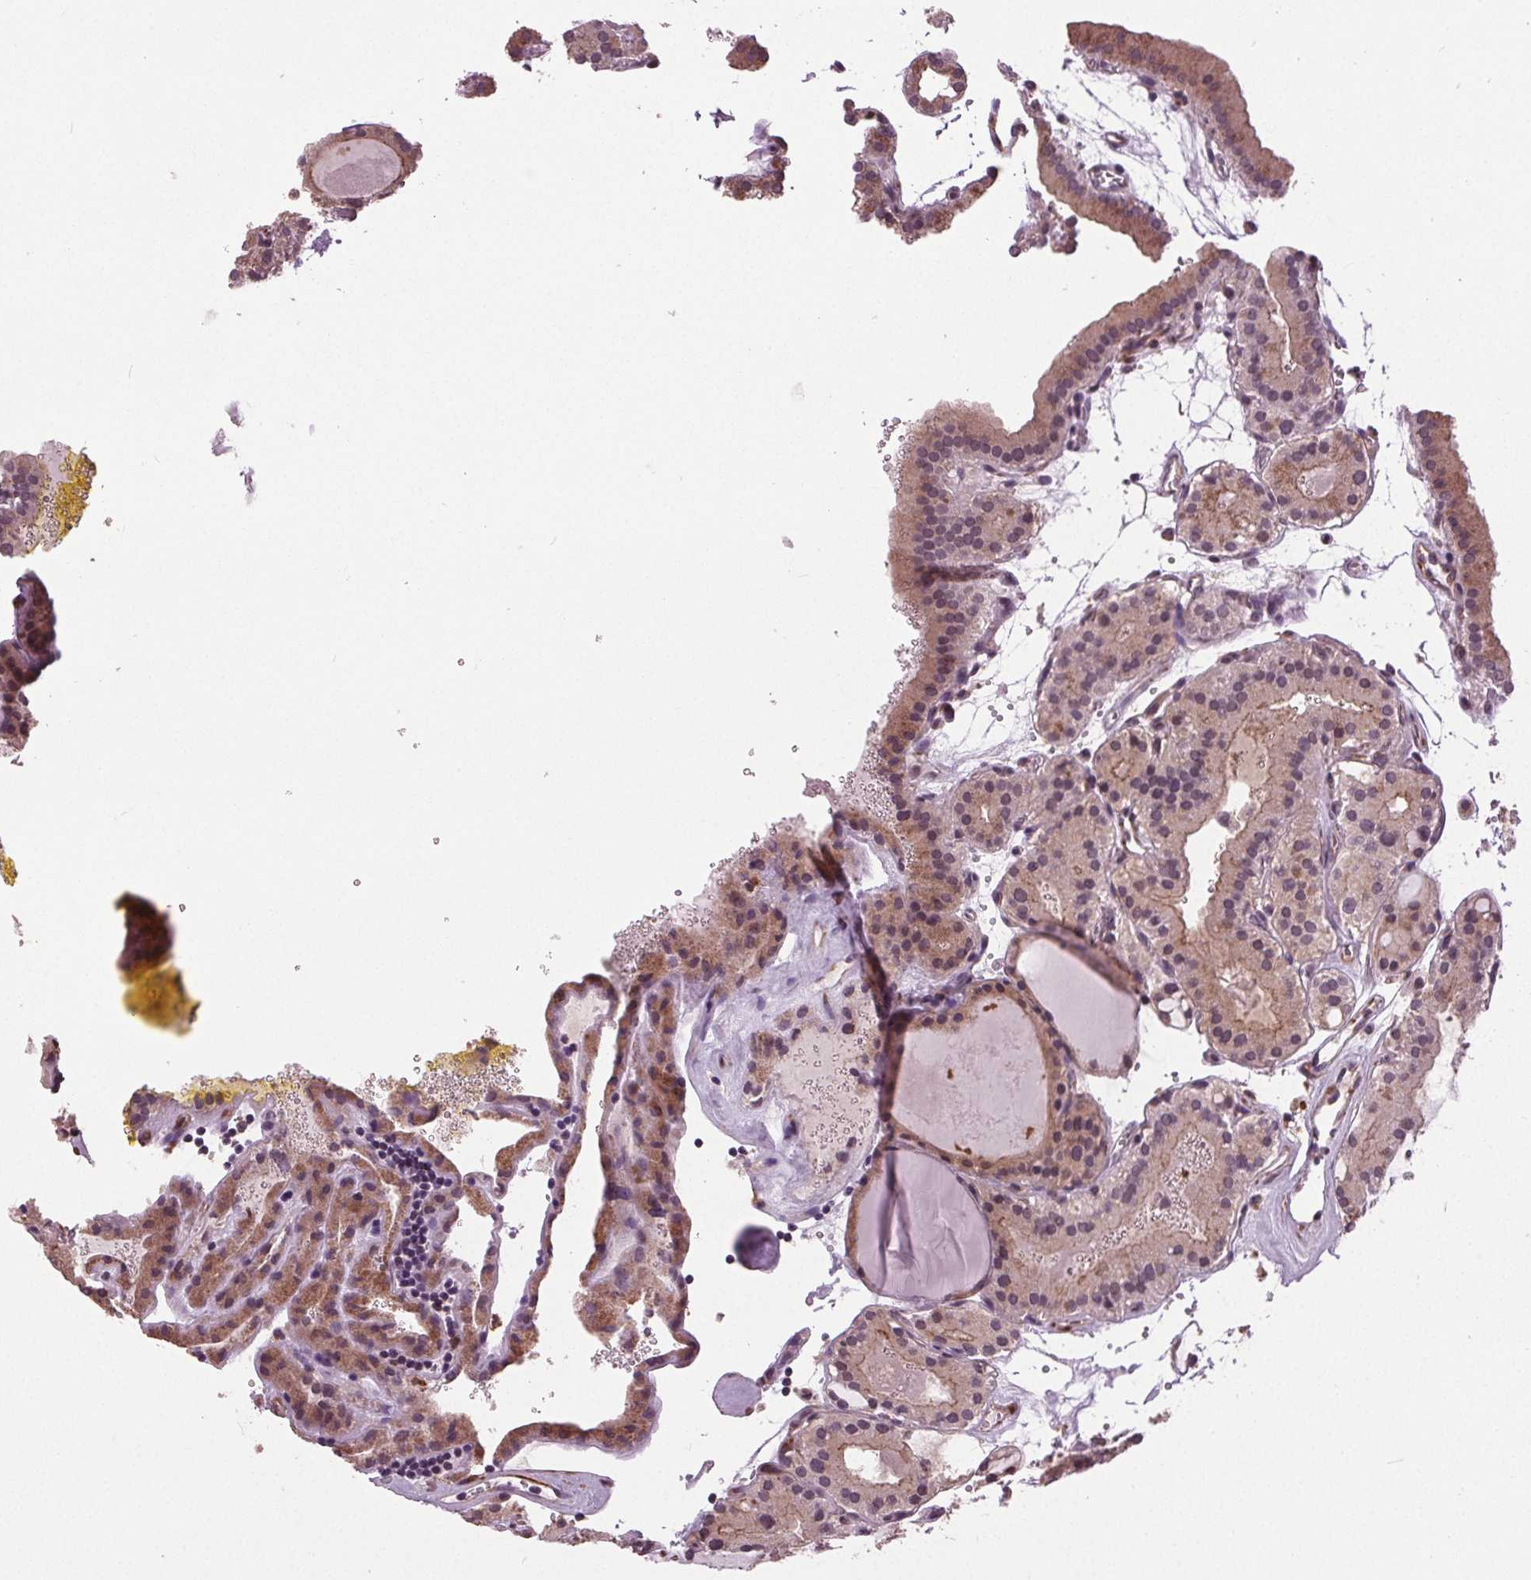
{"staining": {"intensity": "moderate", "quantity": ">75%", "location": "cytoplasmic/membranous"}, "tissue": "thyroid cancer", "cell_type": "Tumor cells", "image_type": "cancer", "snomed": [{"axis": "morphology", "description": "Papillary adenocarcinoma, NOS"}, {"axis": "topography", "description": "Thyroid gland"}], "caption": "There is medium levels of moderate cytoplasmic/membranous staining in tumor cells of papillary adenocarcinoma (thyroid), as demonstrated by immunohistochemical staining (brown color).", "gene": "BSDC1", "patient": {"sex": "male", "age": 87}}